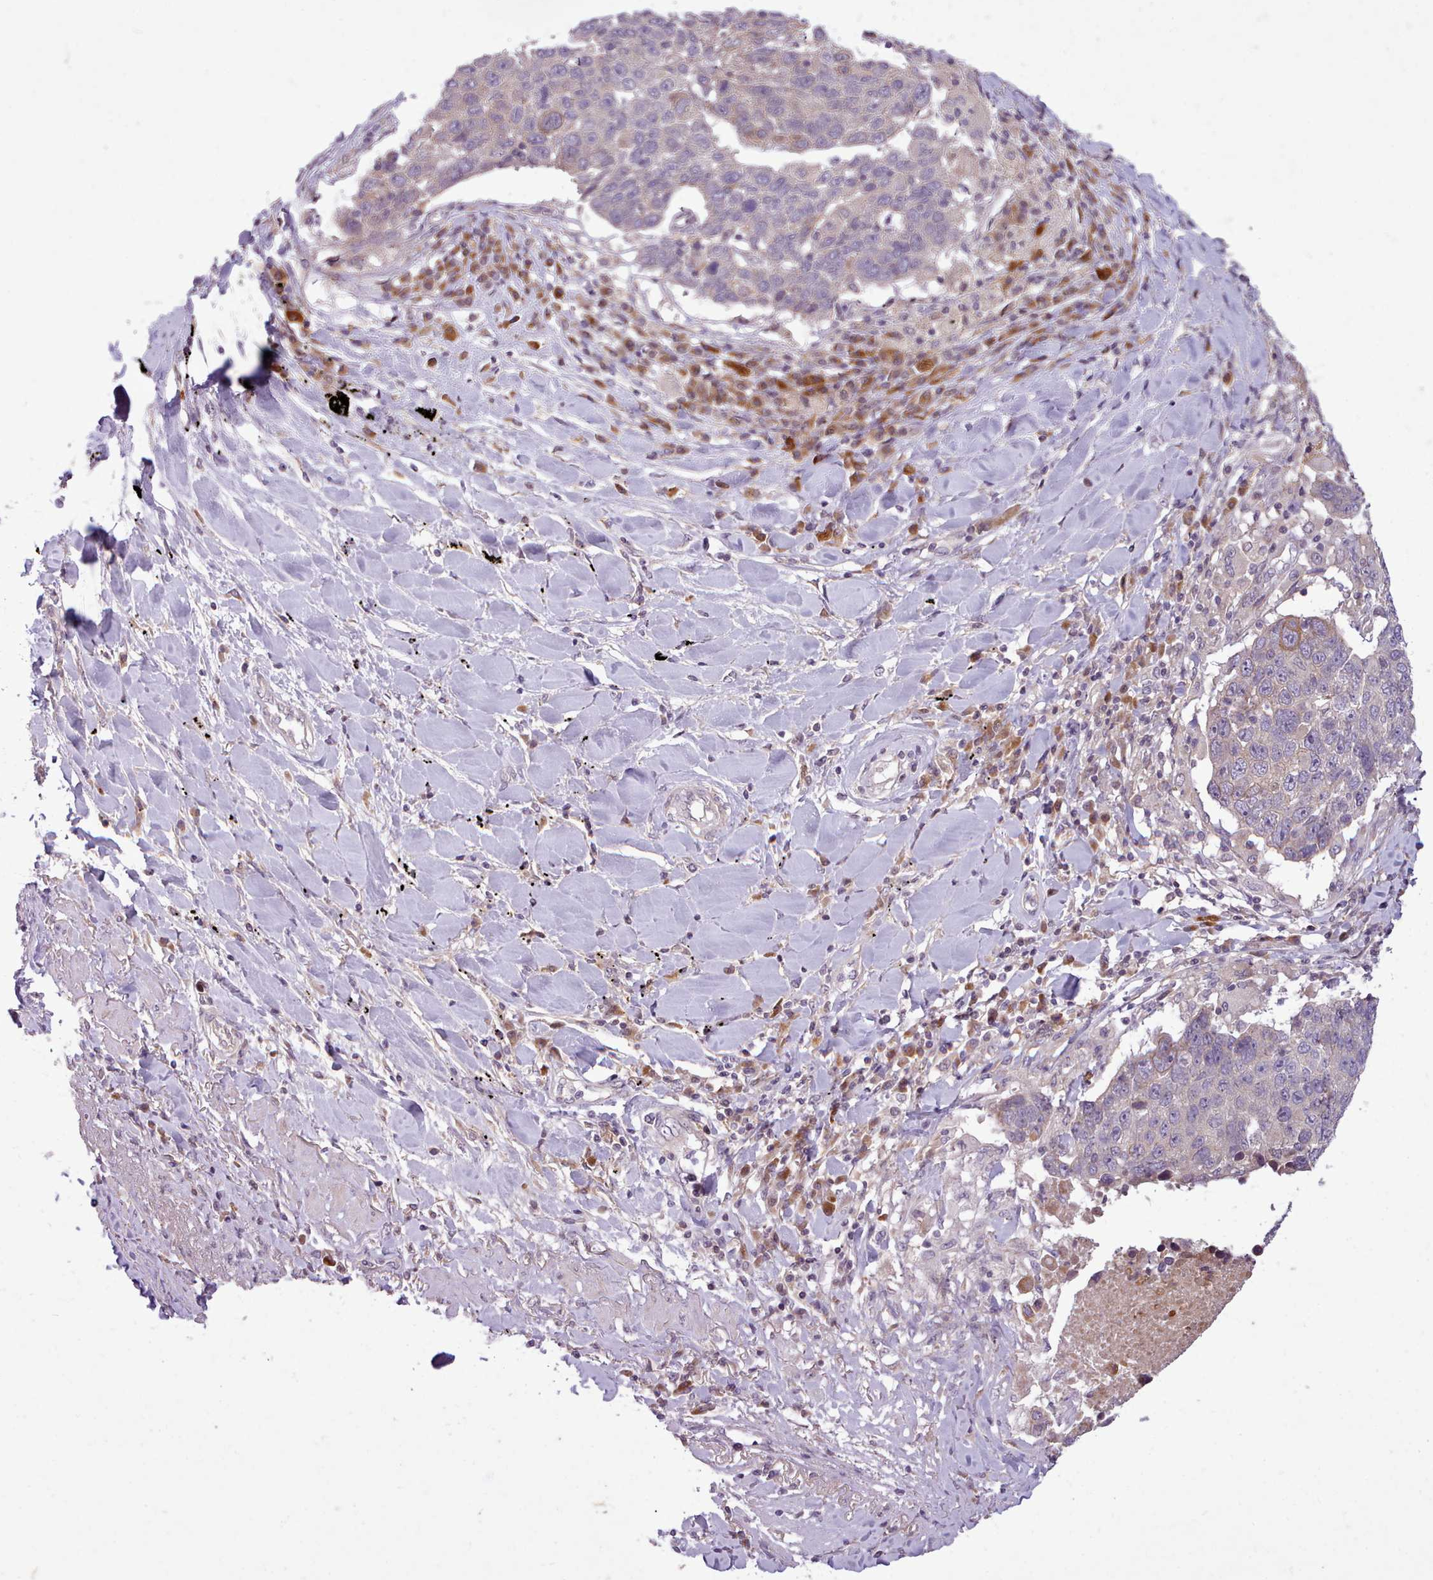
{"staining": {"intensity": "moderate", "quantity": "<25%", "location": "cytoplasmic/membranous"}, "tissue": "lung cancer", "cell_type": "Tumor cells", "image_type": "cancer", "snomed": [{"axis": "morphology", "description": "Squamous cell carcinoma, NOS"}, {"axis": "topography", "description": "Lung"}], "caption": "Tumor cells display low levels of moderate cytoplasmic/membranous expression in approximately <25% of cells in human lung cancer (squamous cell carcinoma). (Brightfield microscopy of DAB IHC at high magnification).", "gene": "NMRK1", "patient": {"sex": "male", "age": 66}}